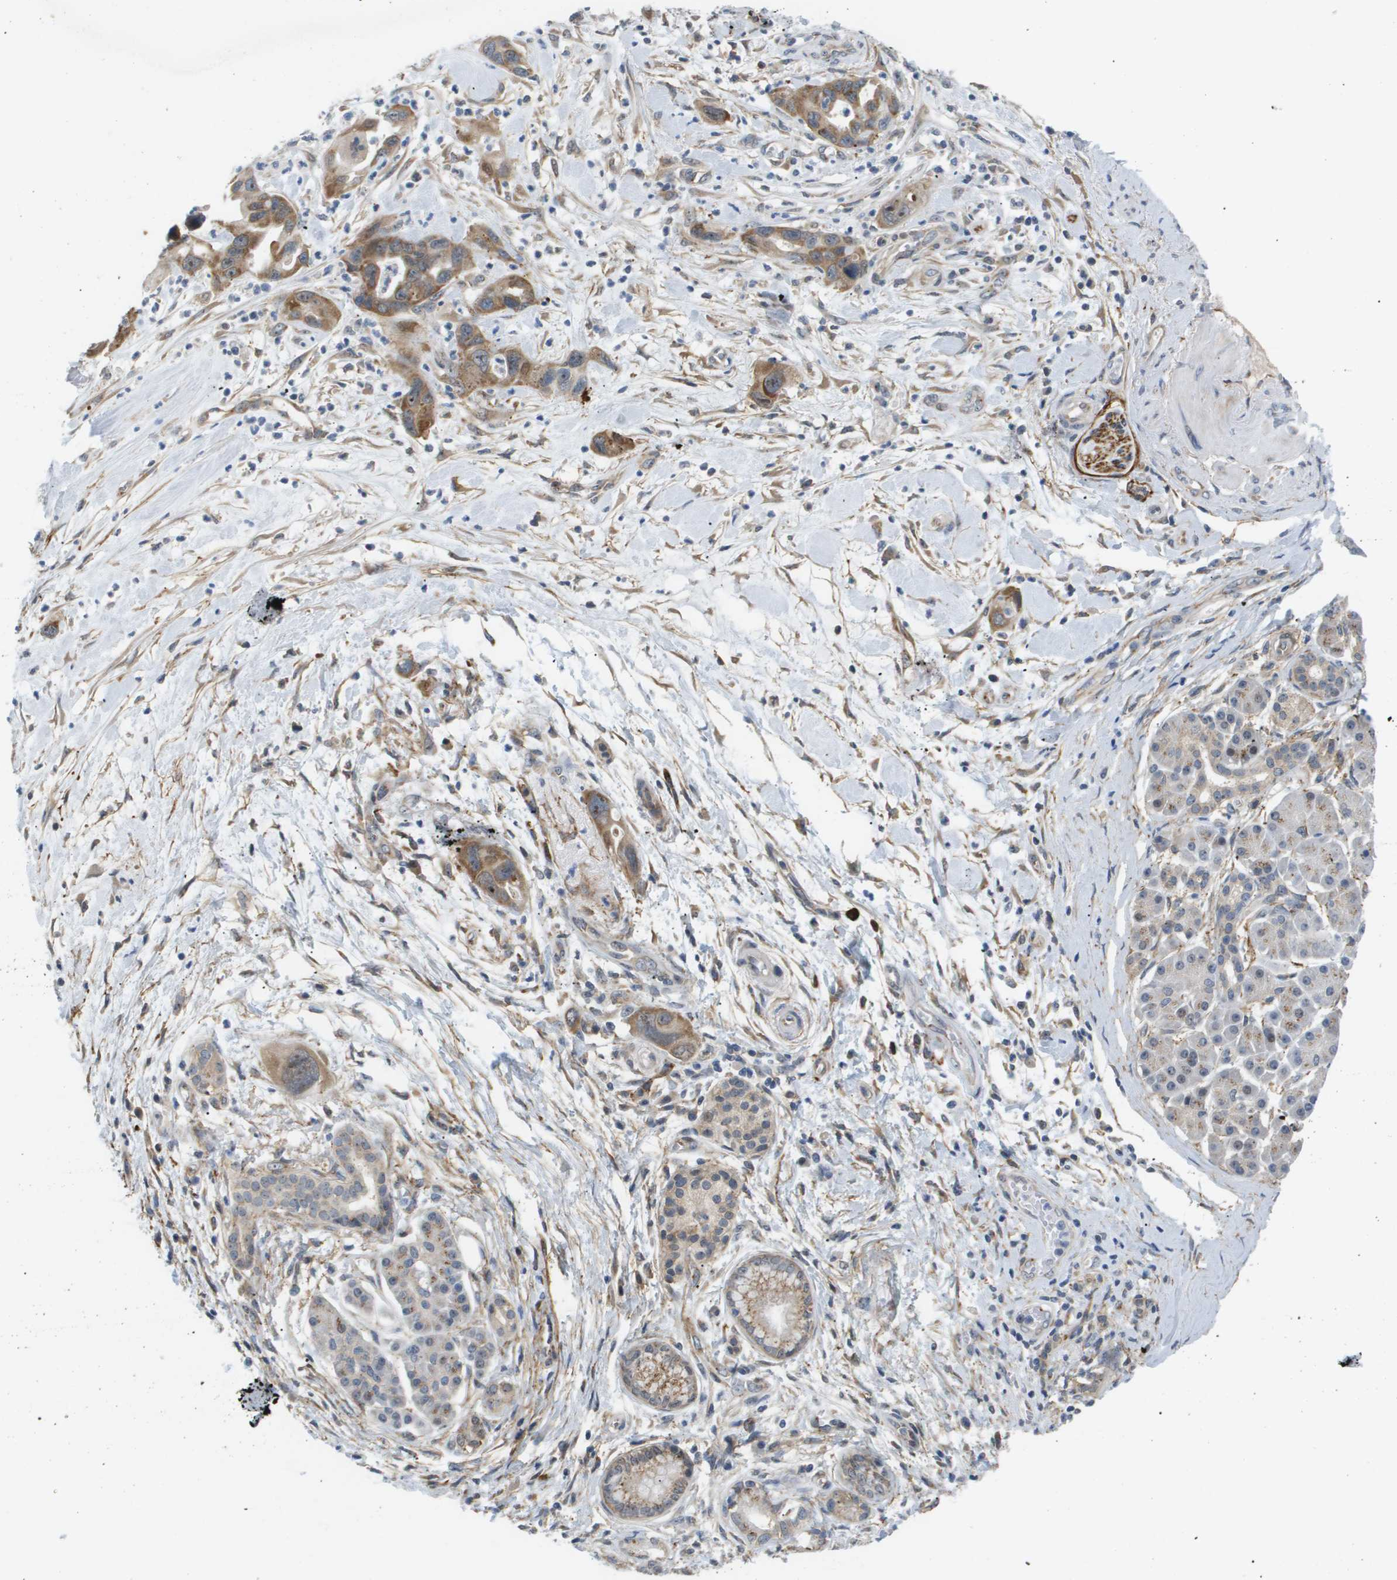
{"staining": {"intensity": "moderate", "quantity": ">75%", "location": "cytoplasmic/membranous"}, "tissue": "pancreatic cancer", "cell_type": "Tumor cells", "image_type": "cancer", "snomed": [{"axis": "morphology", "description": "Adenocarcinoma, NOS"}, {"axis": "topography", "description": "Pancreas"}], "caption": "Immunohistochemistry of human pancreatic adenocarcinoma reveals medium levels of moderate cytoplasmic/membranous staining in about >75% of tumor cells.", "gene": "OTUD5", "patient": {"sex": "female", "age": 70}}